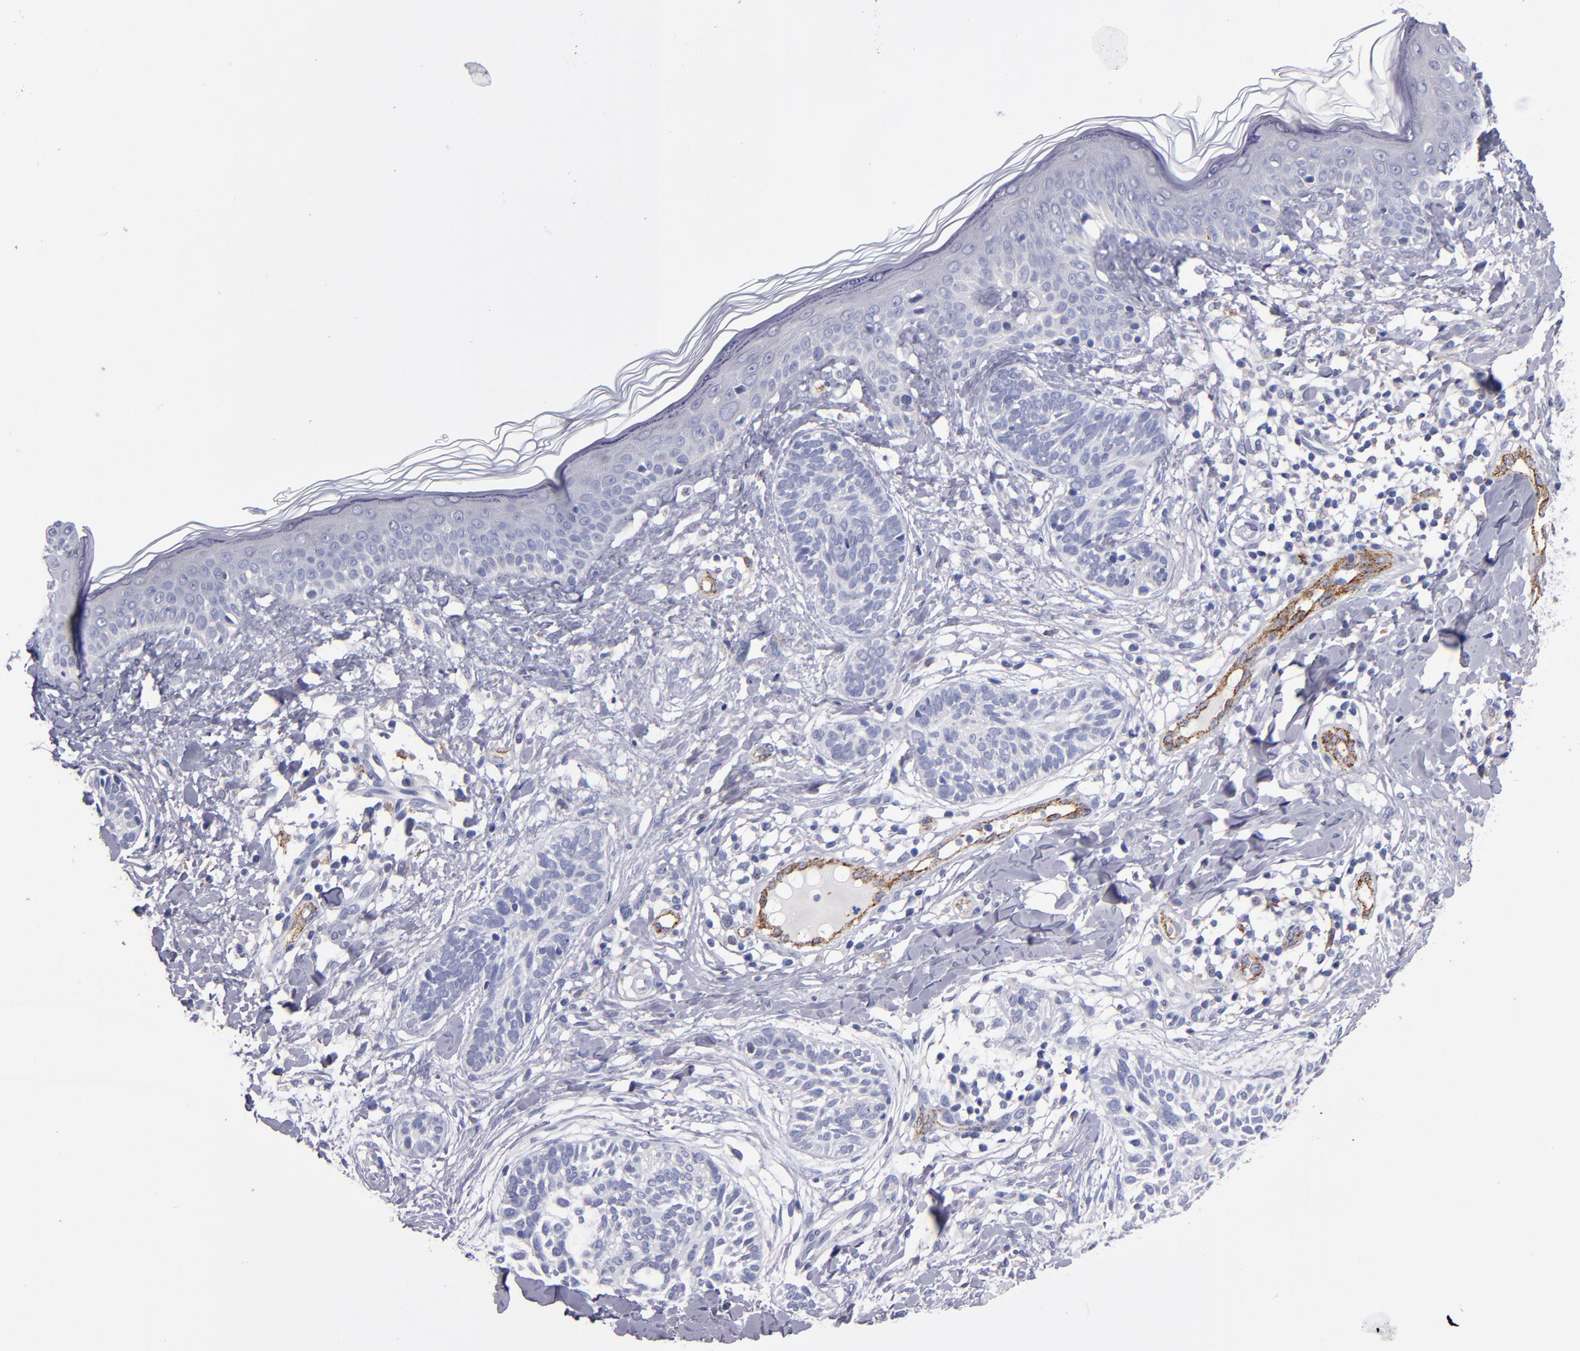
{"staining": {"intensity": "negative", "quantity": "none", "location": "none"}, "tissue": "skin cancer", "cell_type": "Tumor cells", "image_type": "cancer", "snomed": [{"axis": "morphology", "description": "Normal tissue, NOS"}, {"axis": "morphology", "description": "Basal cell carcinoma"}, {"axis": "topography", "description": "Skin"}], "caption": "Tumor cells show no significant staining in skin cancer (basal cell carcinoma).", "gene": "SELP", "patient": {"sex": "male", "age": 63}}